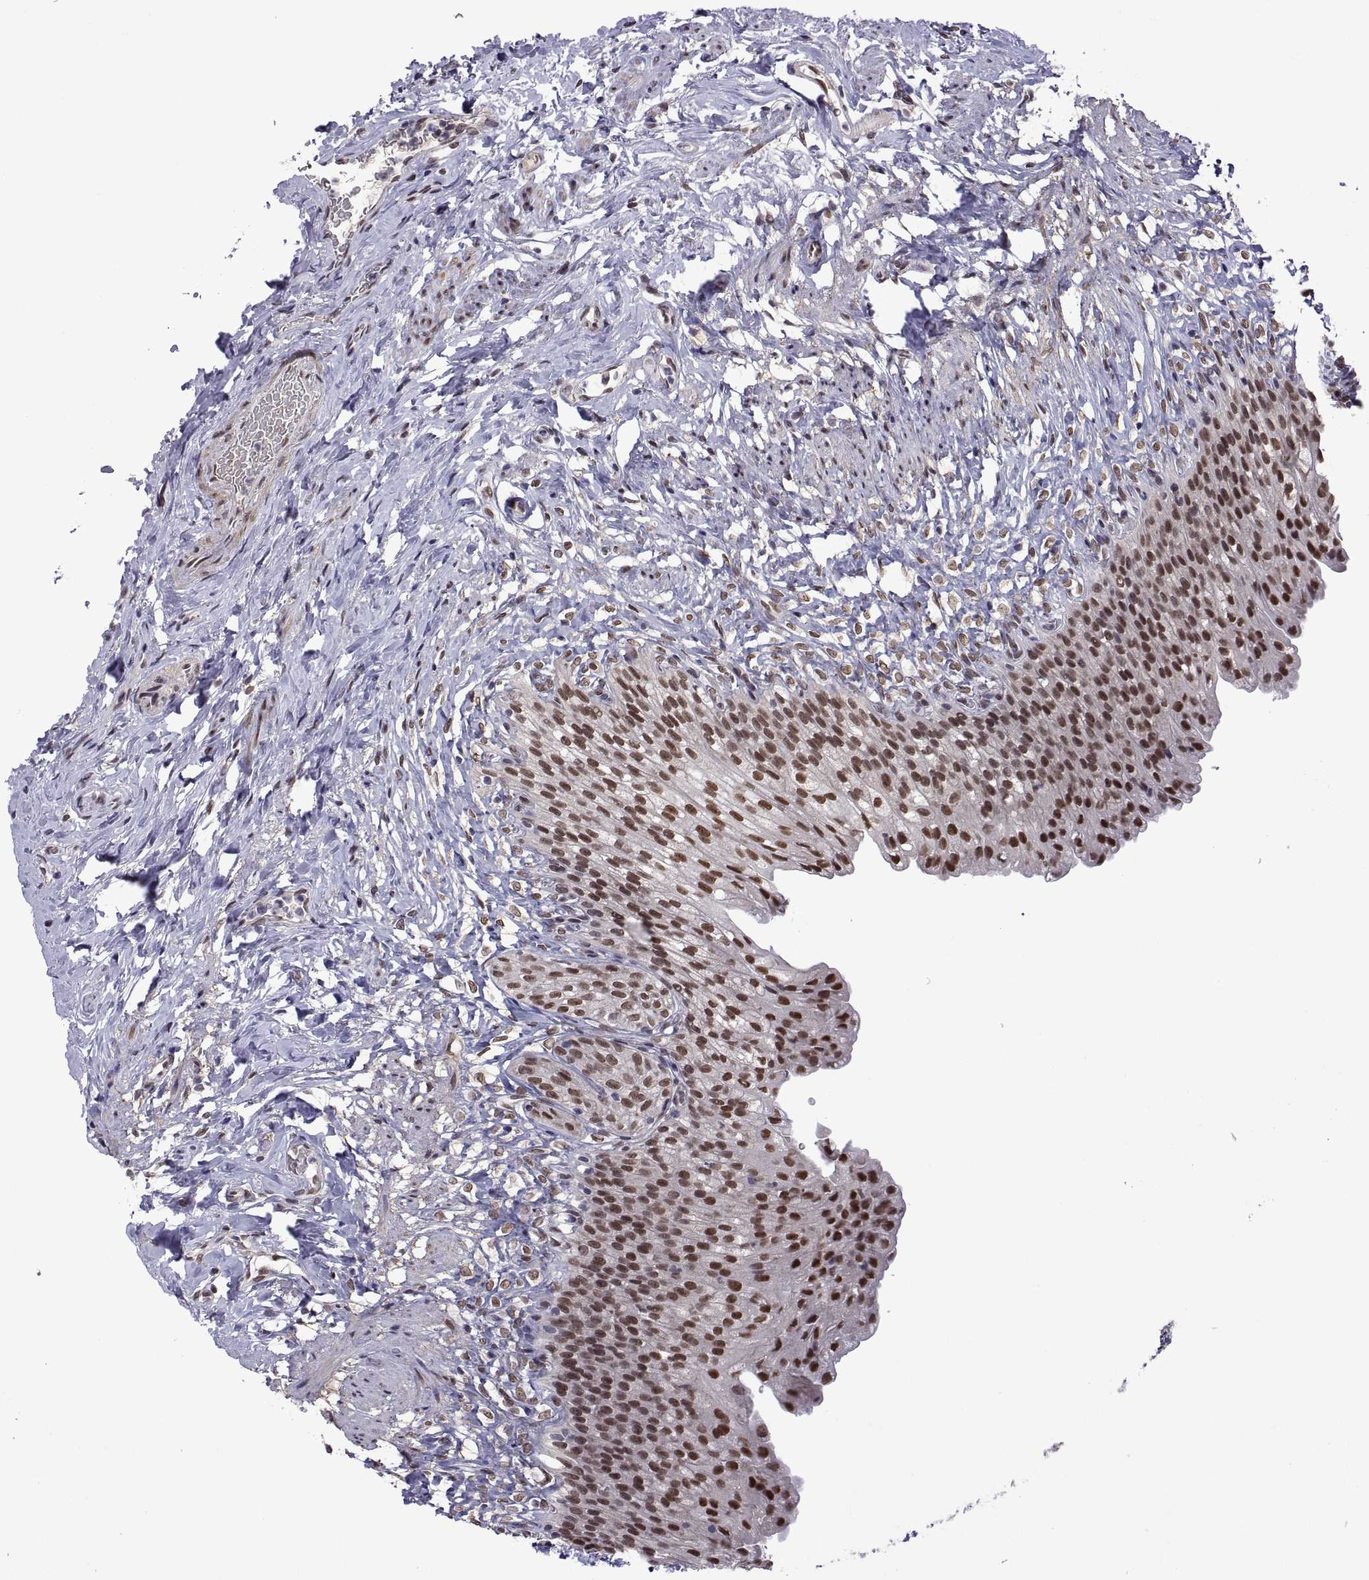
{"staining": {"intensity": "moderate", "quantity": ">75%", "location": "nuclear"}, "tissue": "urinary bladder", "cell_type": "Urothelial cells", "image_type": "normal", "snomed": [{"axis": "morphology", "description": "Normal tissue, NOS"}, {"axis": "topography", "description": "Urinary bladder"}], "caption": "Urinary bladder stained with a brown dye displays moderate nuclear positive positivity in approximately >75% of urothelial cells.", "gene": "NR4A1", "patient": {"sex": "male", "age": 76}}